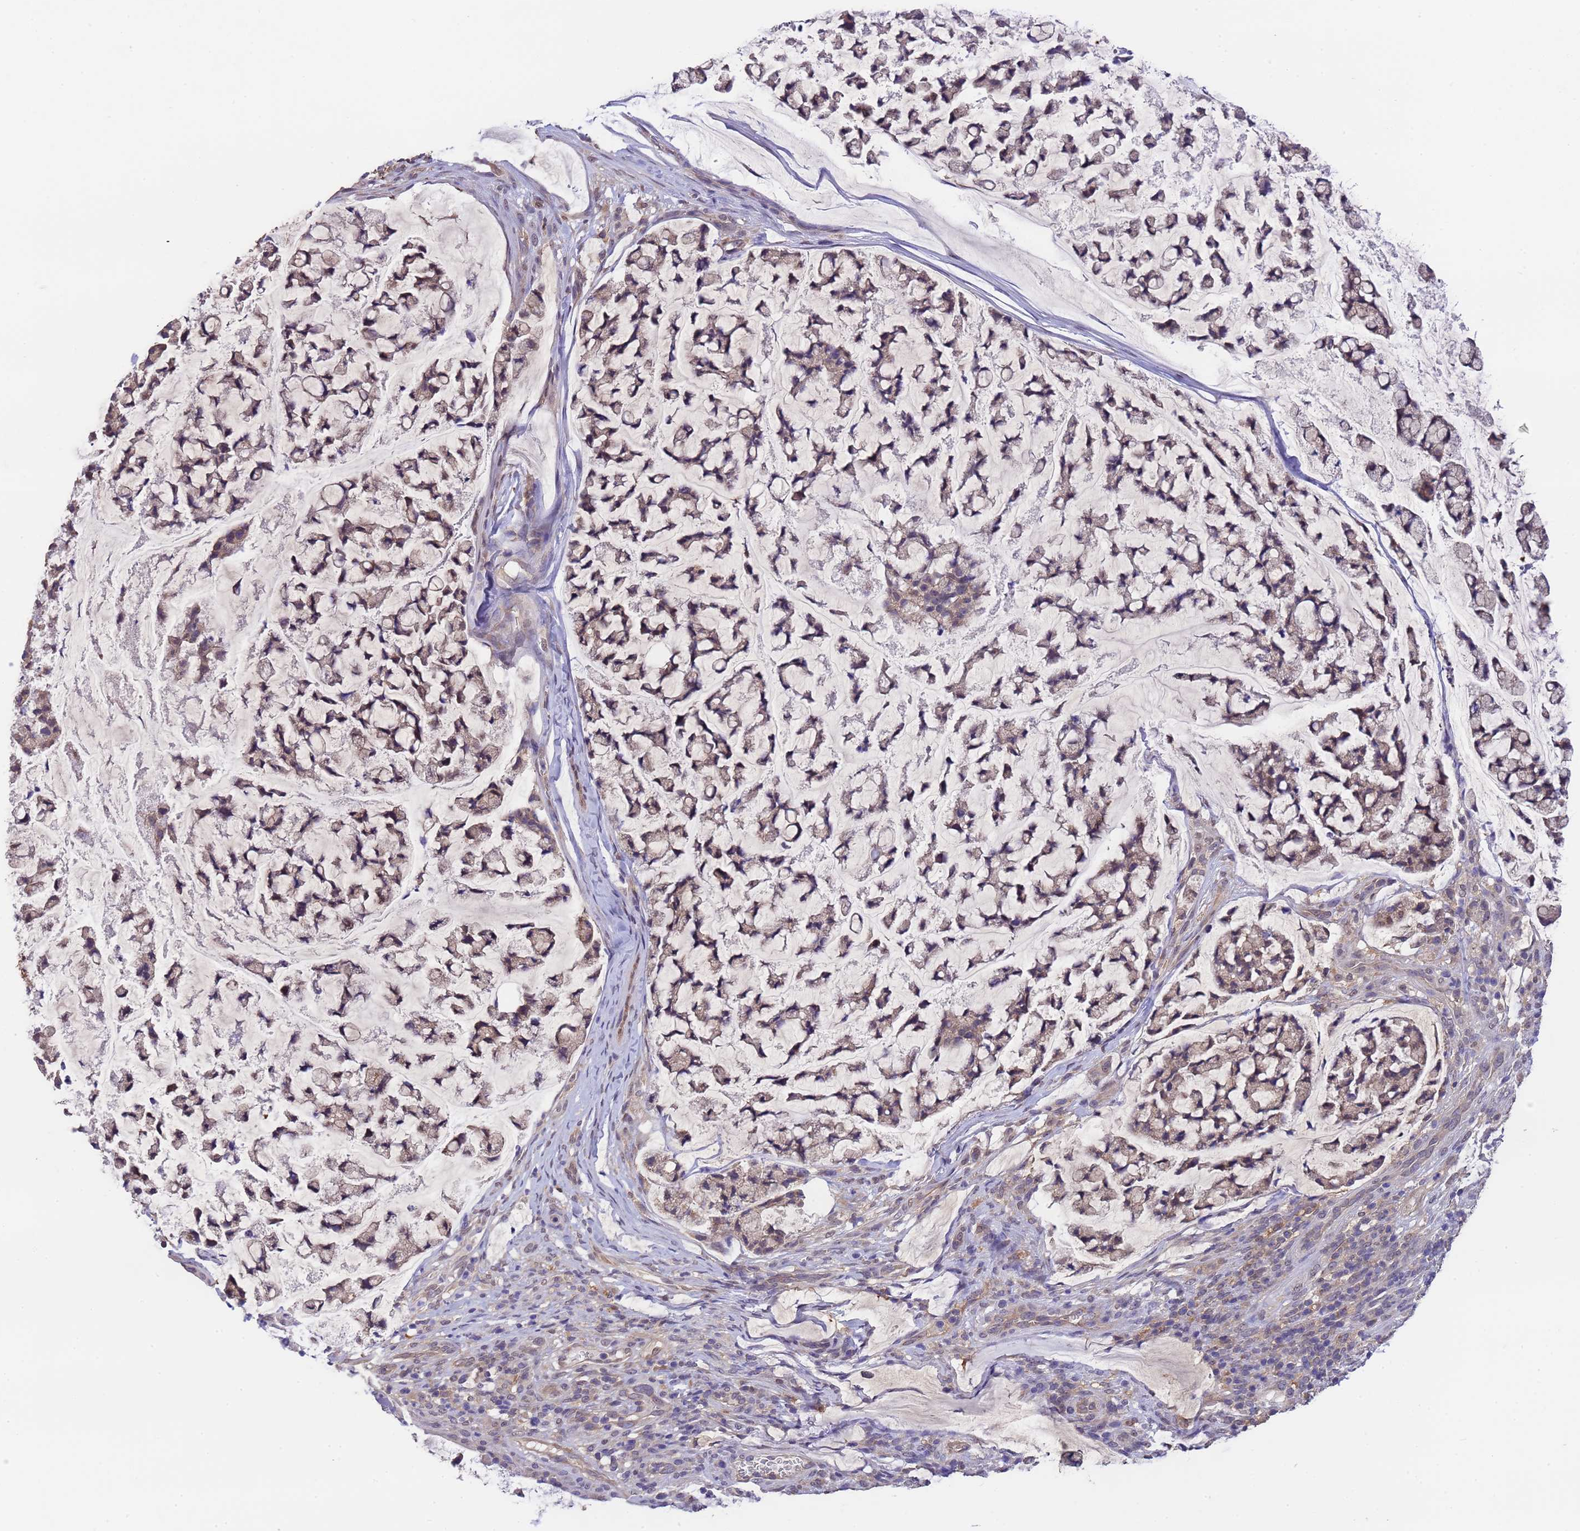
{"staining": {"intensity": "weak", "quantity": ">75%", "location": "cytoplasmic/membranous"}, "tissue": "stomach cancer", "cell_type": "Tumor cells", "image_type": "cancer", "snomed": [{"axis": "morphology", "description": "Adenocarcinoma, NOS"}, {"axis": "topography", "description": "Stomach, lower"}], "caption": "Immunohistochemistry (IHC) of human adenocarcinoma (stomach) exhibits low levels of weak cytoplasmic/membranous expression in about >75% of tumor cells. Nuclei are stained in blue.", "gene": "NPHP1", "patient": {"sex": "male", "age": 67}}